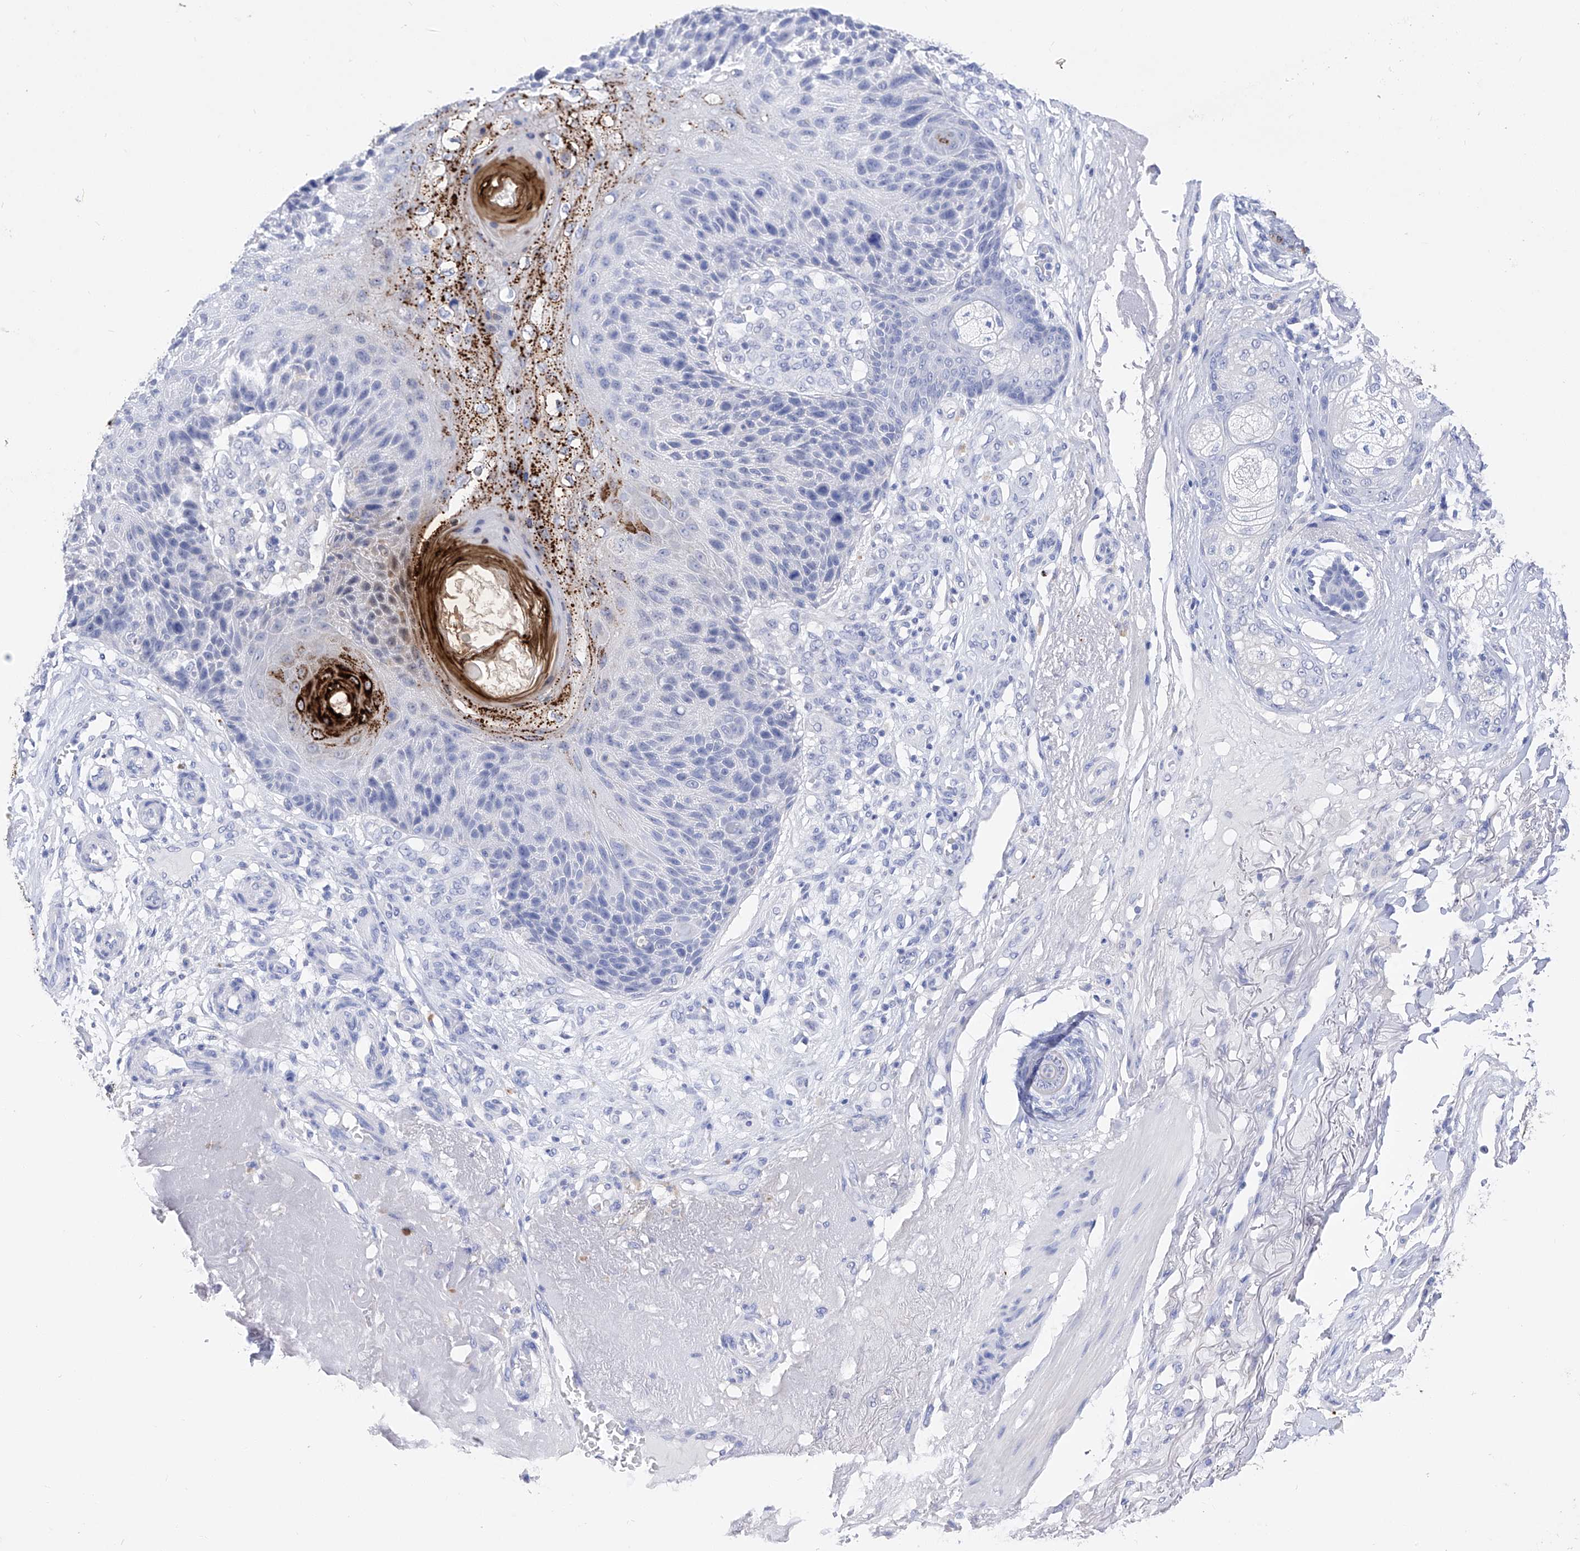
{"staining": {"intensity": "strong", "quantity": "<25%", "location": "cytoplasmic/membranous"}, "tissue": "skin cancer", "cell_type": "Tumor cells", "image_type": "cancer", "snomed": [{"axis": "morphology", "description": "Squamous cell carcinoma, NOS"}, {"axis": "topography", "description": "Skin"}], "caption": "High-power microscopy captured an immunohistochemistry histopathology image of skin cancer, revealing strong cytoplasmic/membranous positivity in approximately <25% of tumor cells.", "gene": "FLG", "patient": {"sex": "female", "age": 88}}